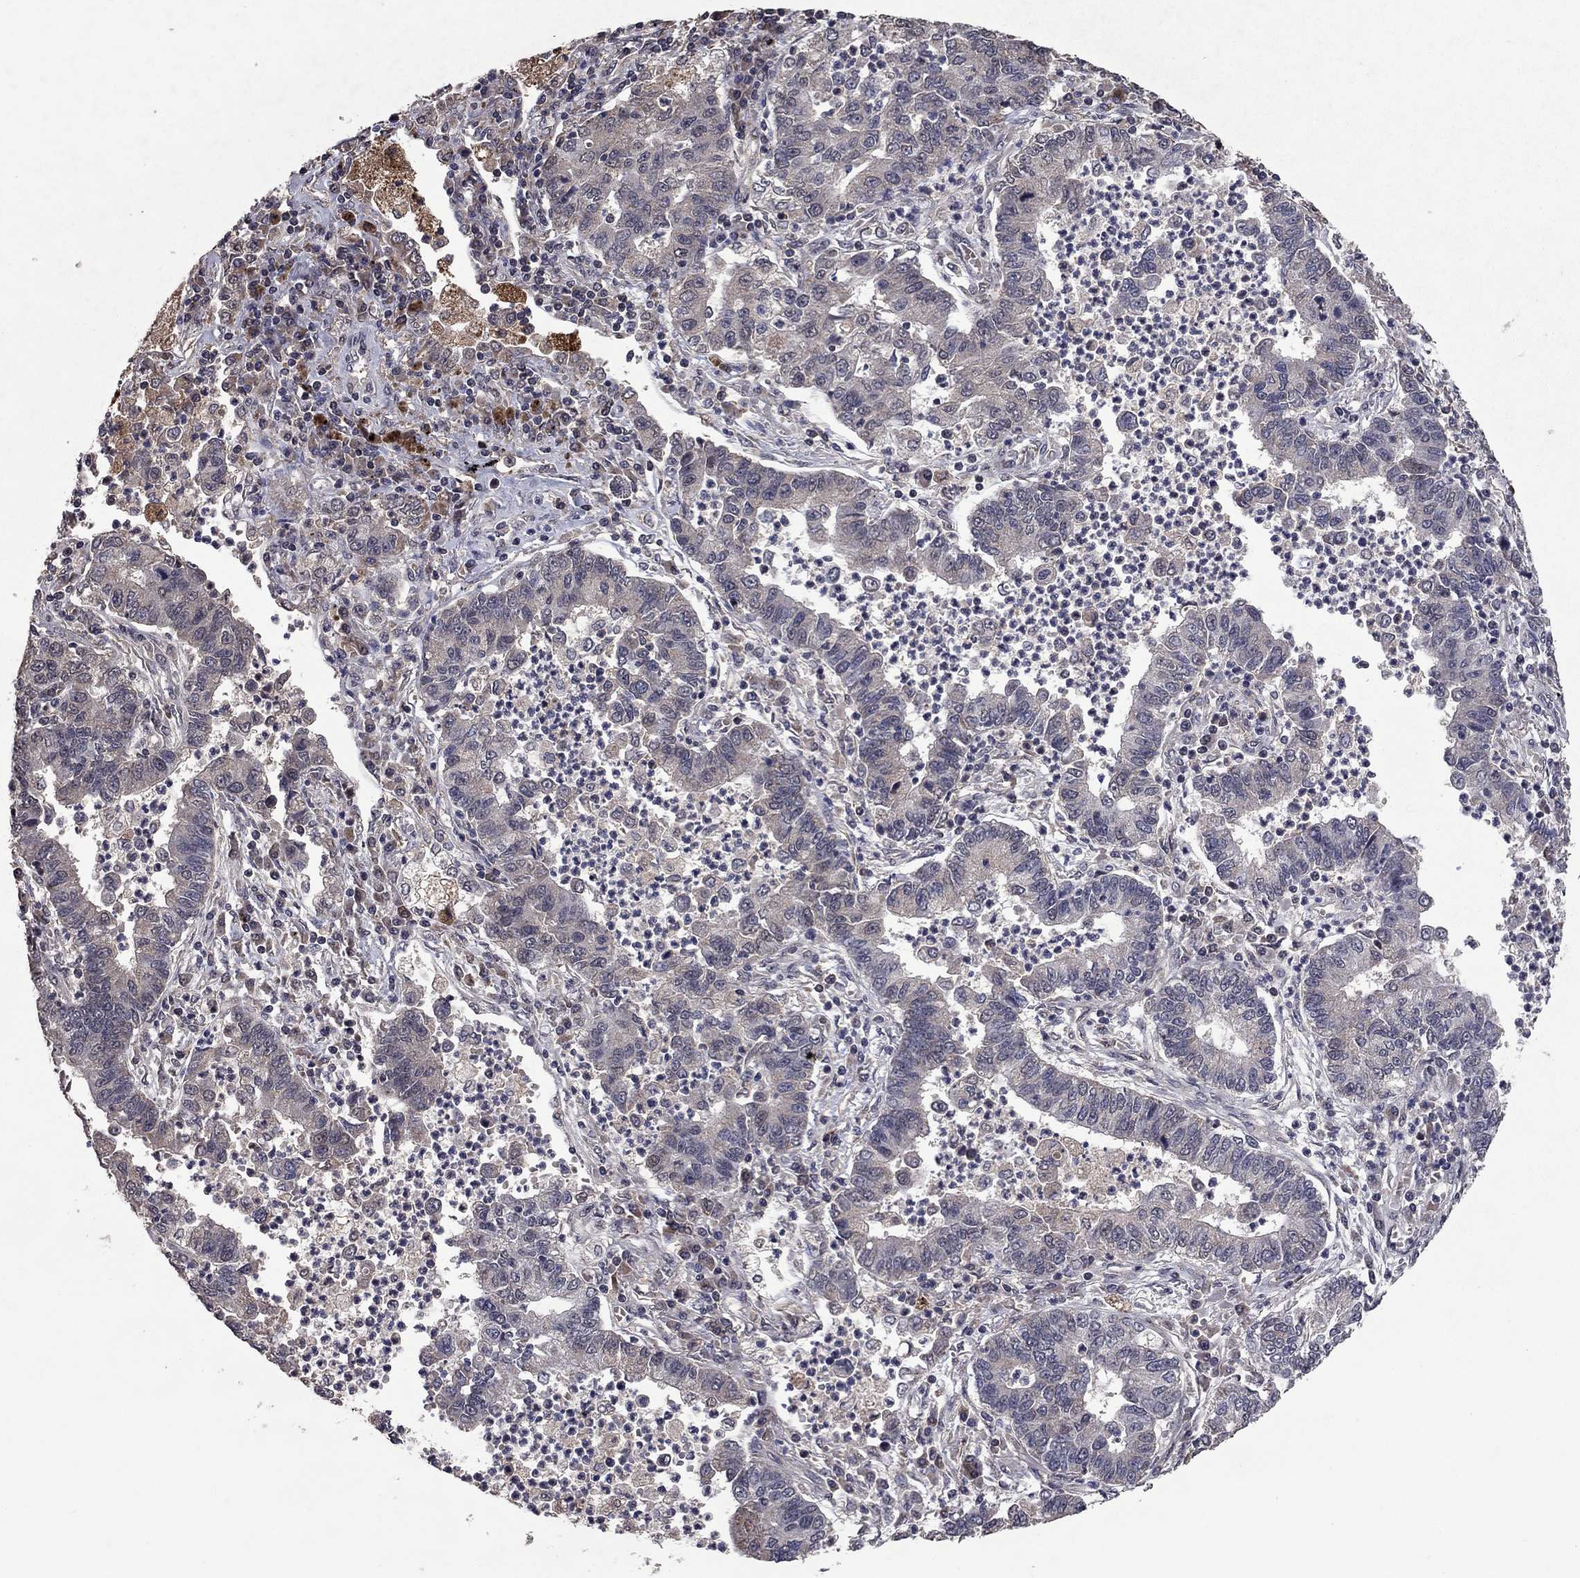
{"staining": {"intensity": "negative", "quantity": "none", "location": "none"}, "tissue": "lung cancer", "cell_type": "Tumor cells", "image_type": "cancer", "snomed": [{"axis": "morphology", "description": "Adenocarcinoma, NOS"}, {"axis": "topography", "description": "Lung"}], "caption": "There is no significant staining in tumor cells of lung cancer (adenocarcinoma). (Stains: DAB (3,3'-diaminobenzidine) IHC with hematoxylin counter stain, Microscopy: brightfield microscopy at high magnification).", "gene": "DHRS1", "patient": {"sex": "female", "age": 57}}